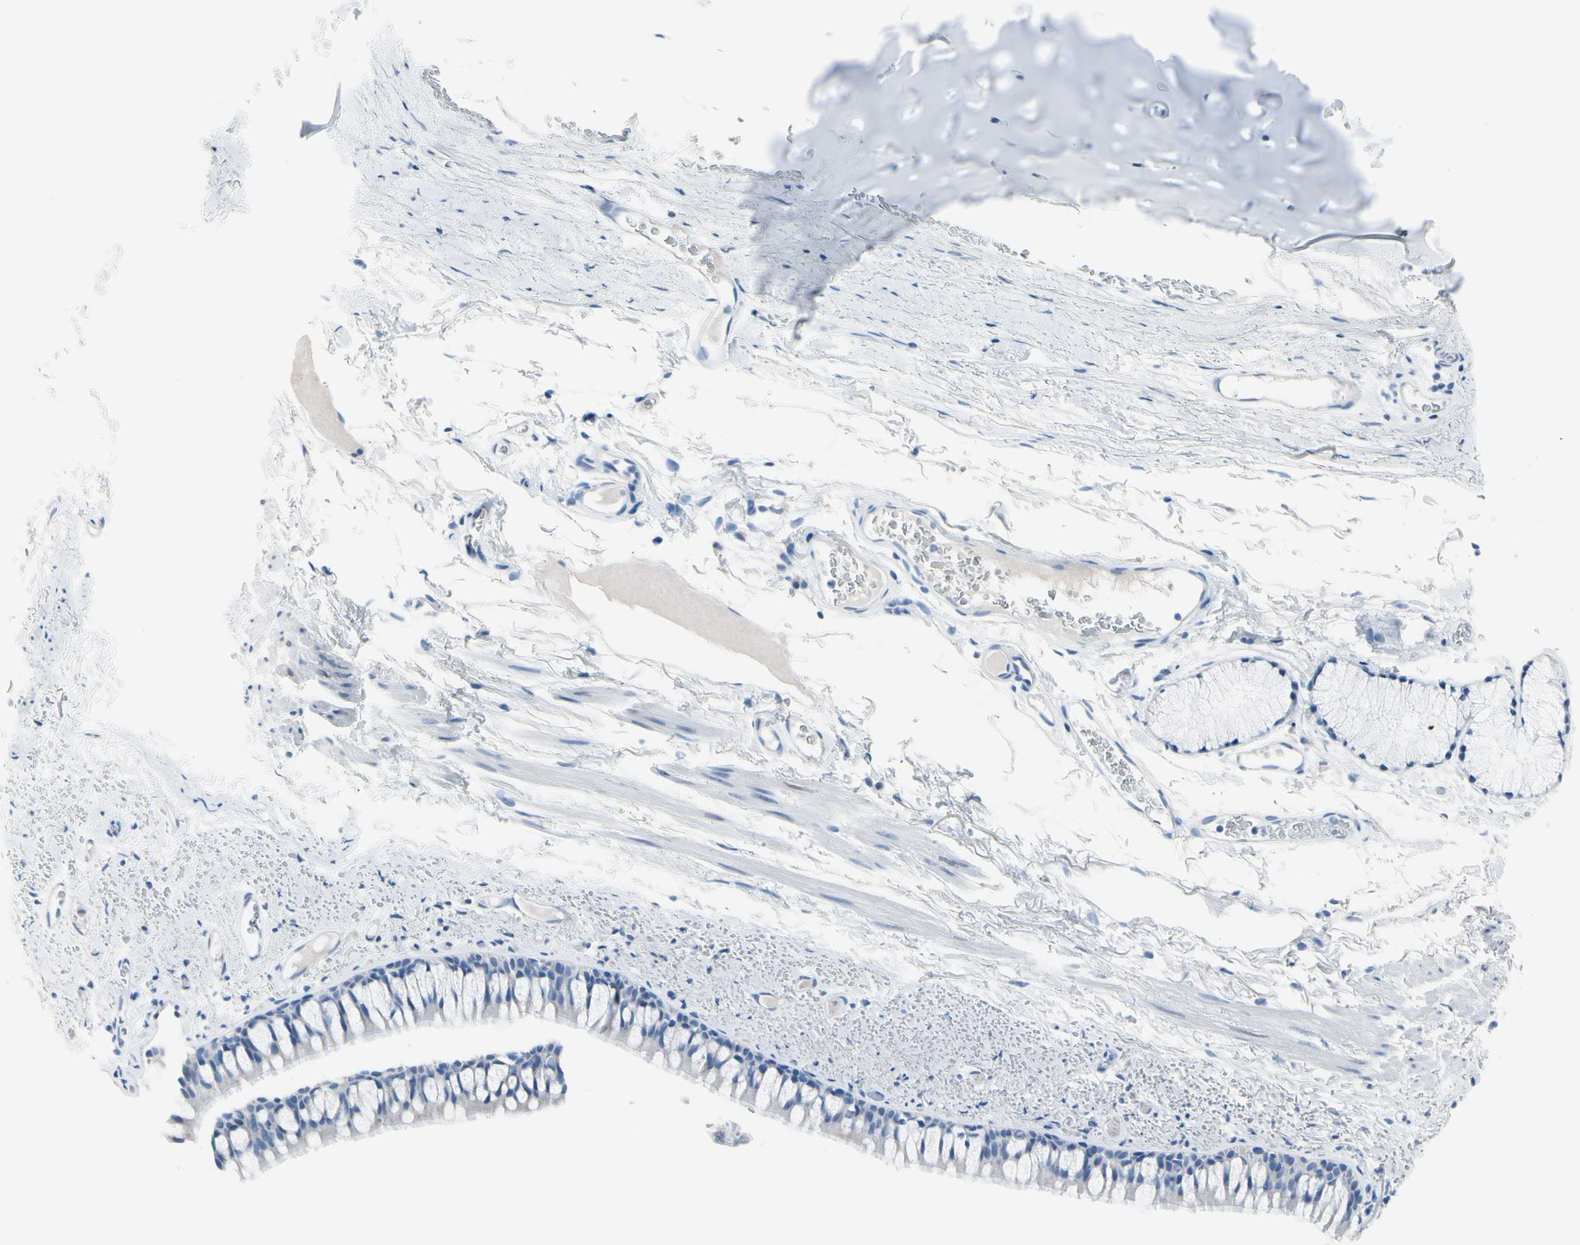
{"staining": {"intensity": "negative", "quantity": "none", "location": "none"}, "tissue": "bronchus", "cell_type": "Respiratory epithelial cells", "image_type": "normal", "snomed": [{"axis": "morphology", "description": "Normal tissue, NOS"}, {"axis": "topography", "description": "Bronchus"}], "caption": "This micrograph is of benign bronchus stained with IHC to label a protein in brown with the nuclei are counter-stained blue. There is no staining in respiratory epithelial cells.", "gene": "TPO", "patient": {"sex": "female", "age": 73}}